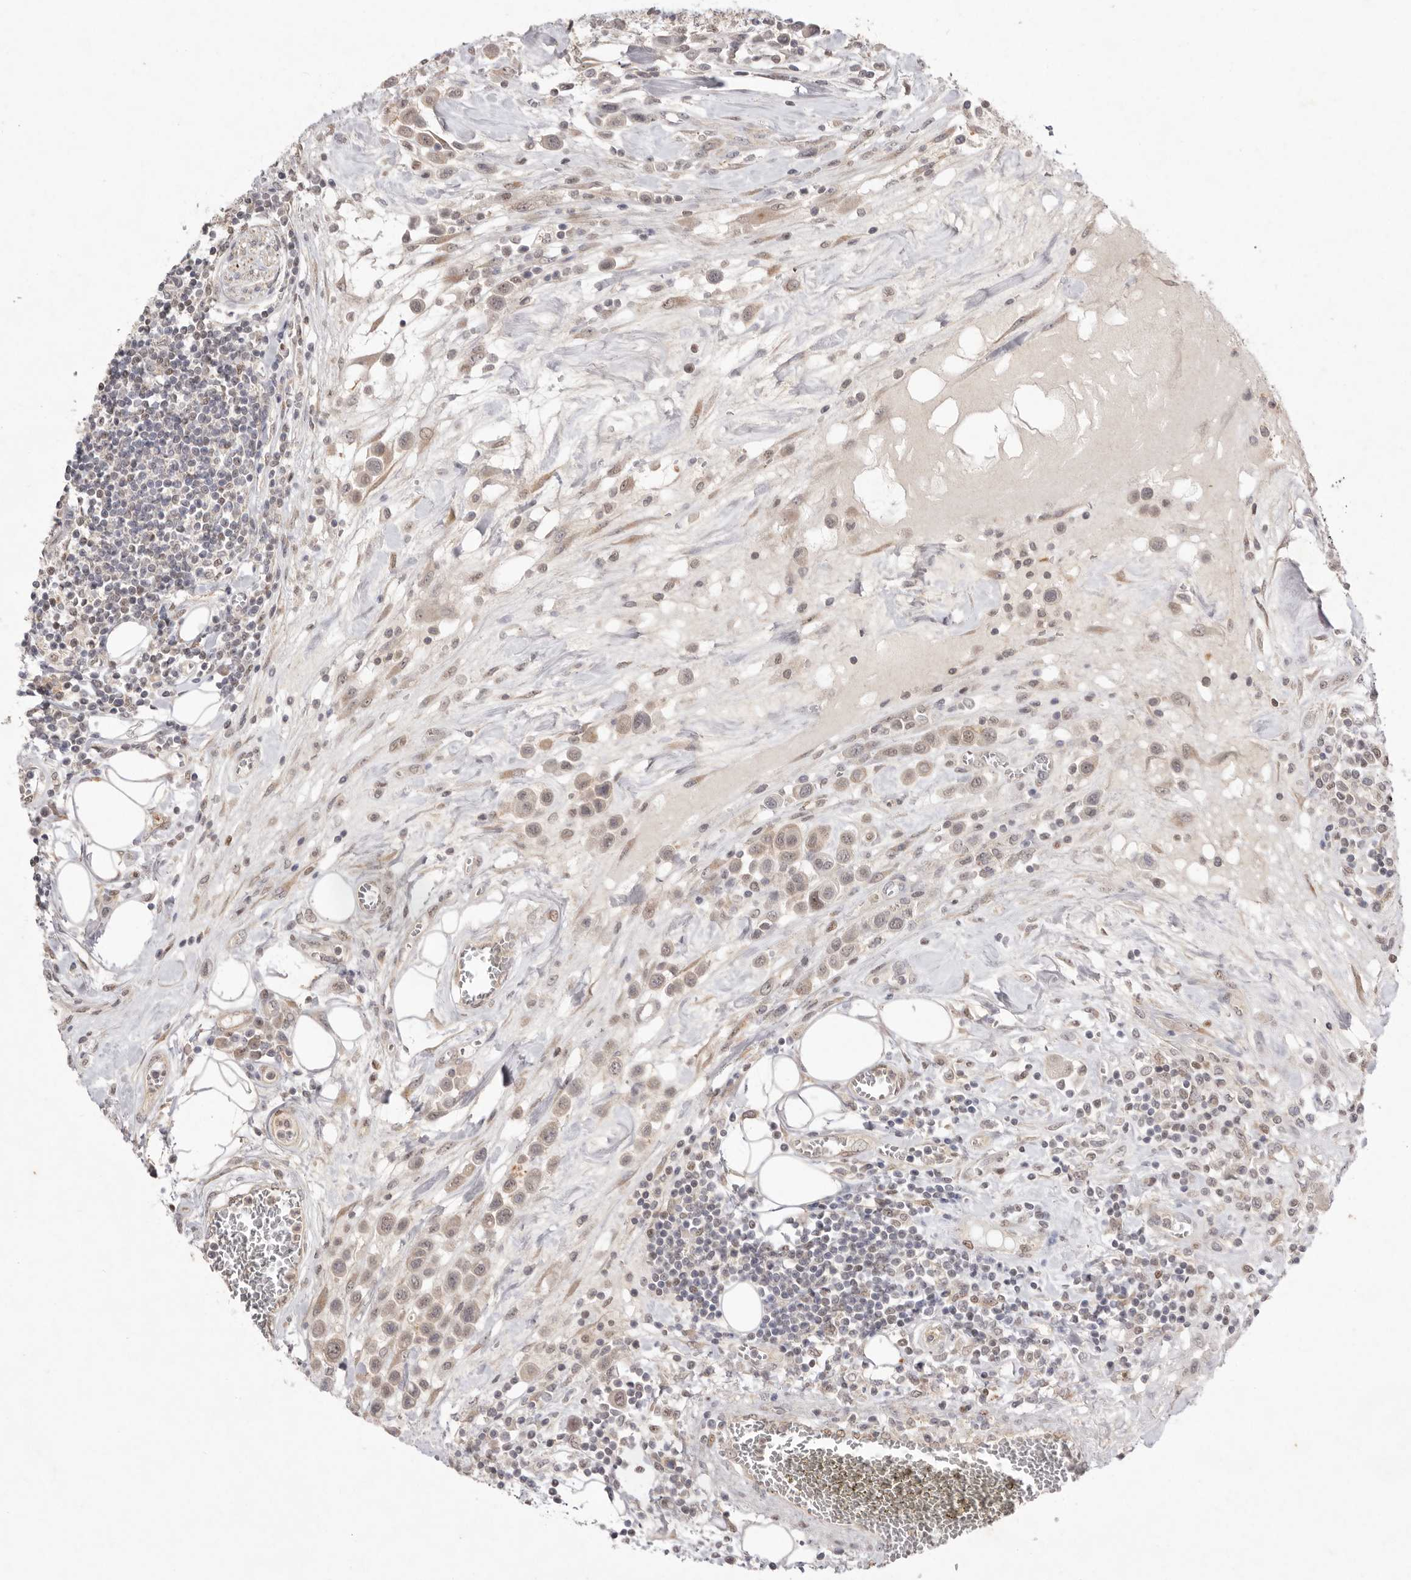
{"staining": {"intensity": "weak", "quantity": ">75%", "location": "cytoplasmic/membranous,nuclear"}, "tissue": "urothelial cancer", "cell_type": "Tumor cells", "image_type": "cancer", "snomed": [{"axis": "morphology", "description": "Urothelial carcinoma, High grade"}, {"axis": "topography", "description": "Urinary bladder"}], "caption": "Immunohistochemical staining of urothelial cancer shows low levels of weak cytoplasmic/membranous and nuclear positivity in about >75% of tumor cells.", "gene": "TADA1", "patient": {"sex": "male", "age": 50}}